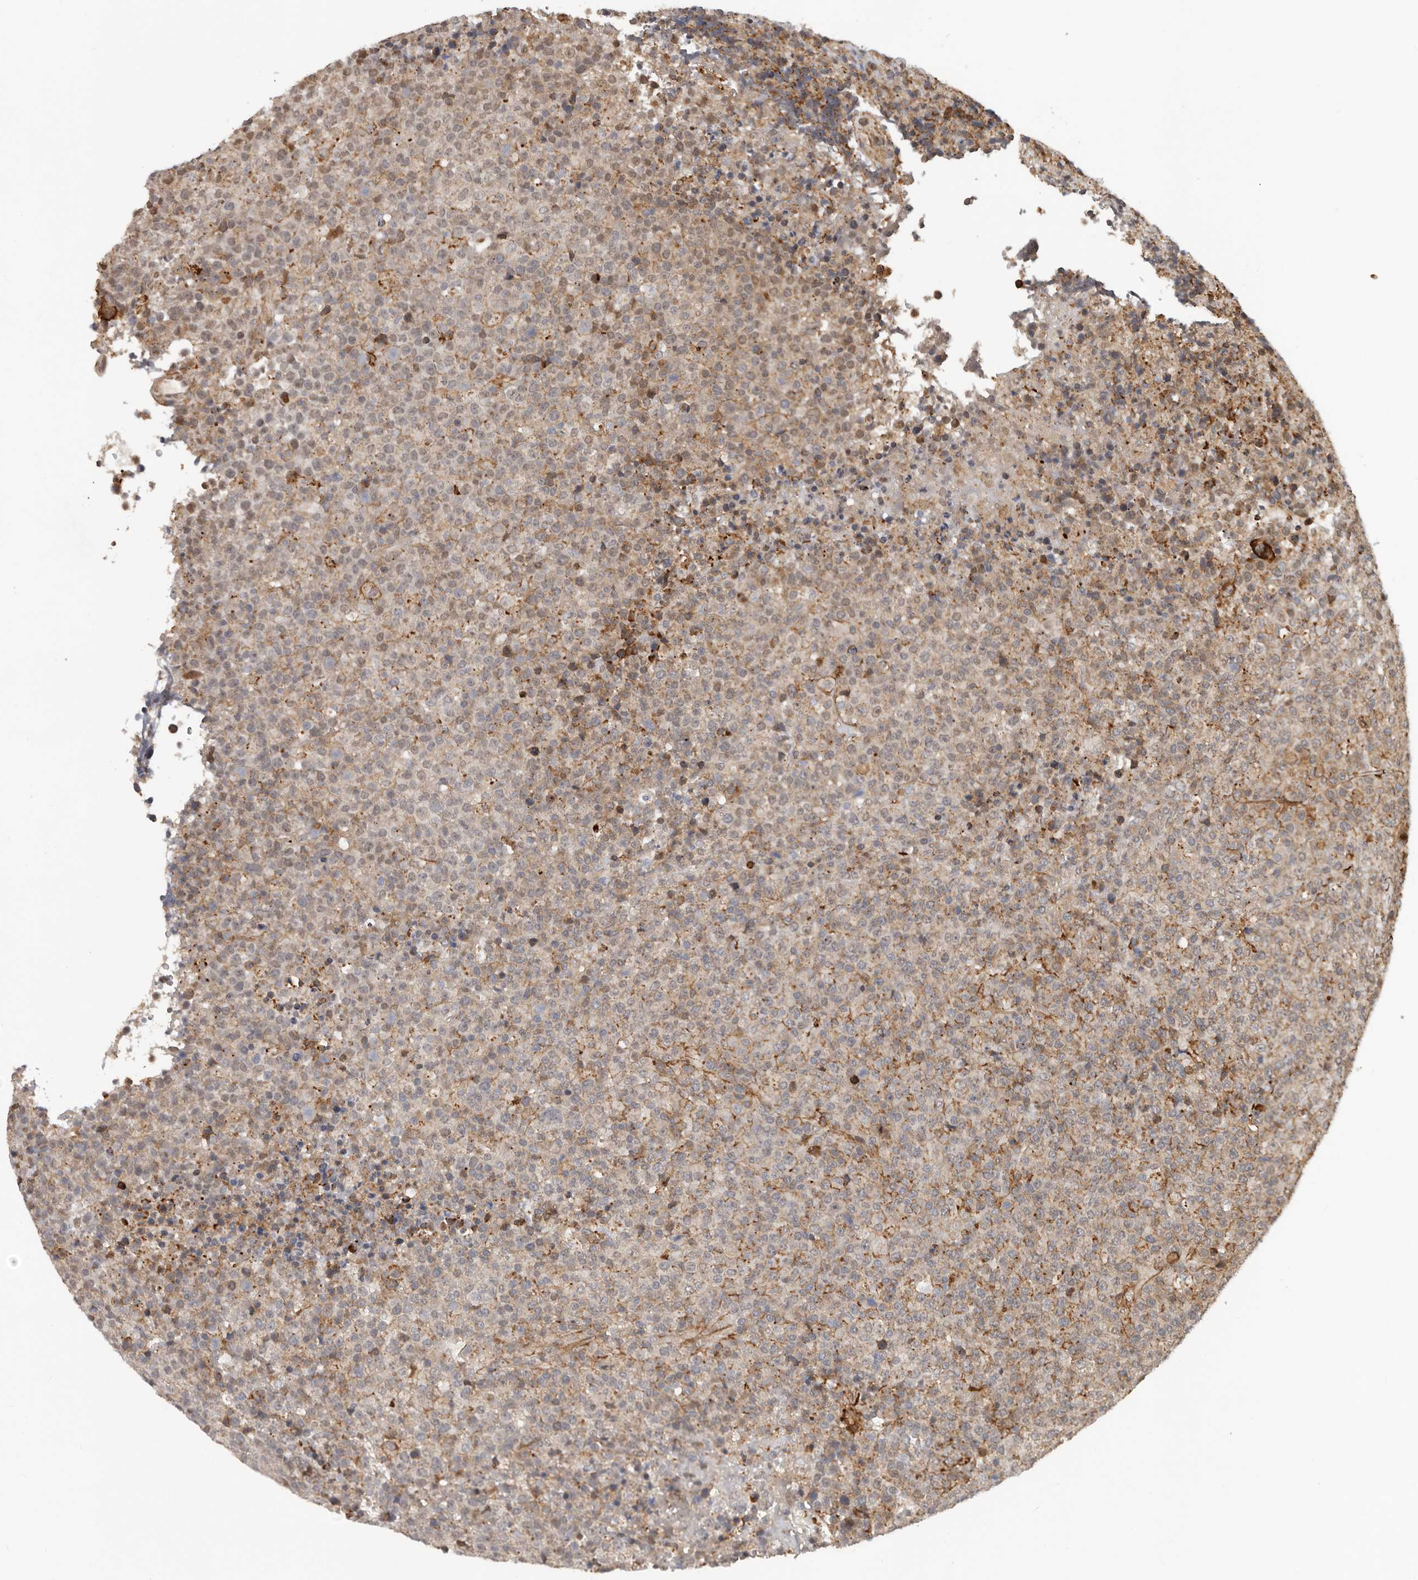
{"staining": {"intensity": "negative", "quantity": "none", "location": "none"}, "tissue": "lymphoma", "cell_type": "Tumor cells", "image_type": "cancer", "snomed": [{"axis": "morphology", "description": "Malignant lymphoma, non-Hodgkin's type, High grade"}, {"axis": "topography", "description": "Lymph node"}], "caption": "This is an IHC histopathology image of human lymphoma. There is no staining in tumor cells.", "gene": "RNF157", "patient": {"sex": "male", "age": 13}}